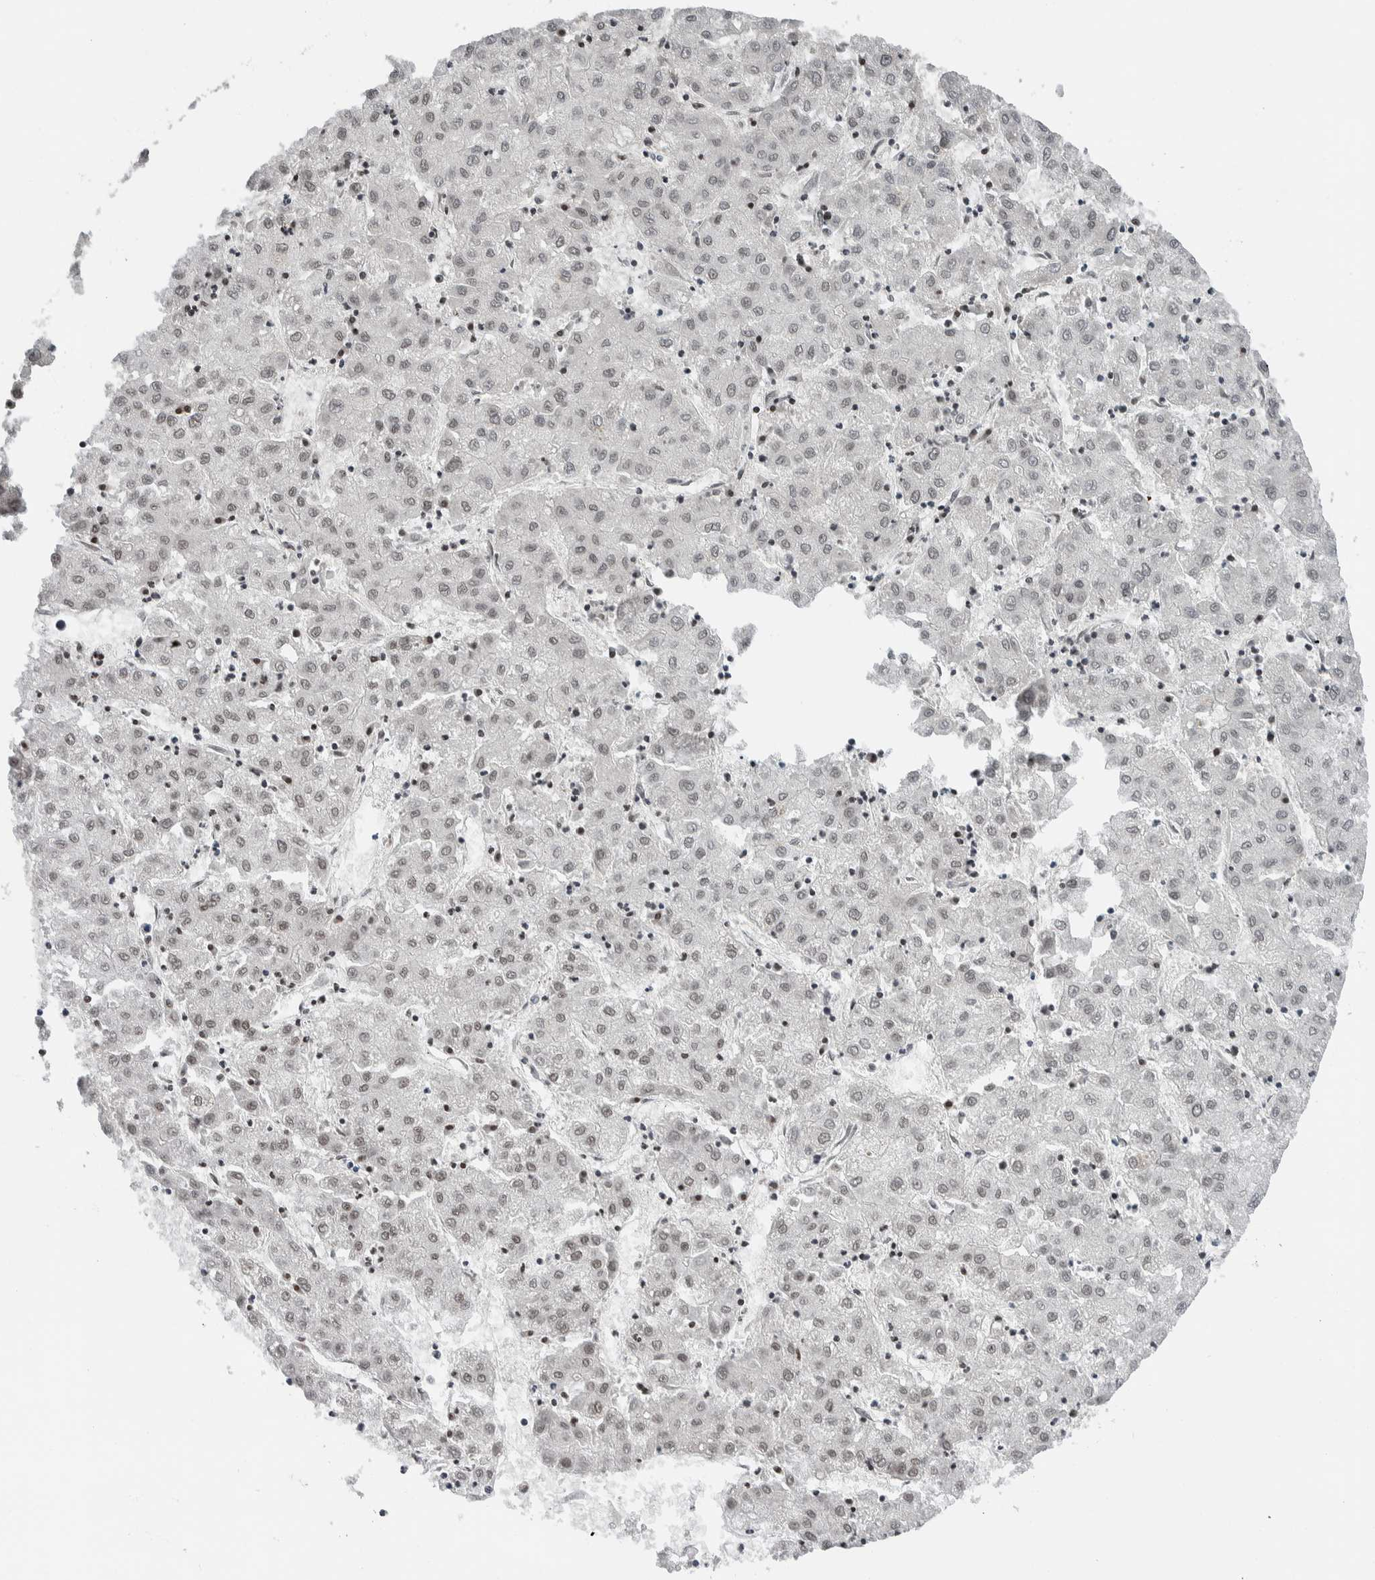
{"staining": {"intensity": "weak", "quantity": "<25%", "location": "nuclear"}, "tissue": "liver cancer", "cell_type": "Tumor cells", "image_type": "cancer", "snomed": [{"axis": "morphology", "description": "Carcinoma, Hepatocellular, NOS"}, {"axis": "topography", "description": "Liver"}], "caption": "This is a image of immunohistochemistry (IHC) staining of liver cancer, which shows no positivity in tumor cells.", "gene": "NPLOC4", "patient": {"sex": "male", "age": 72}}